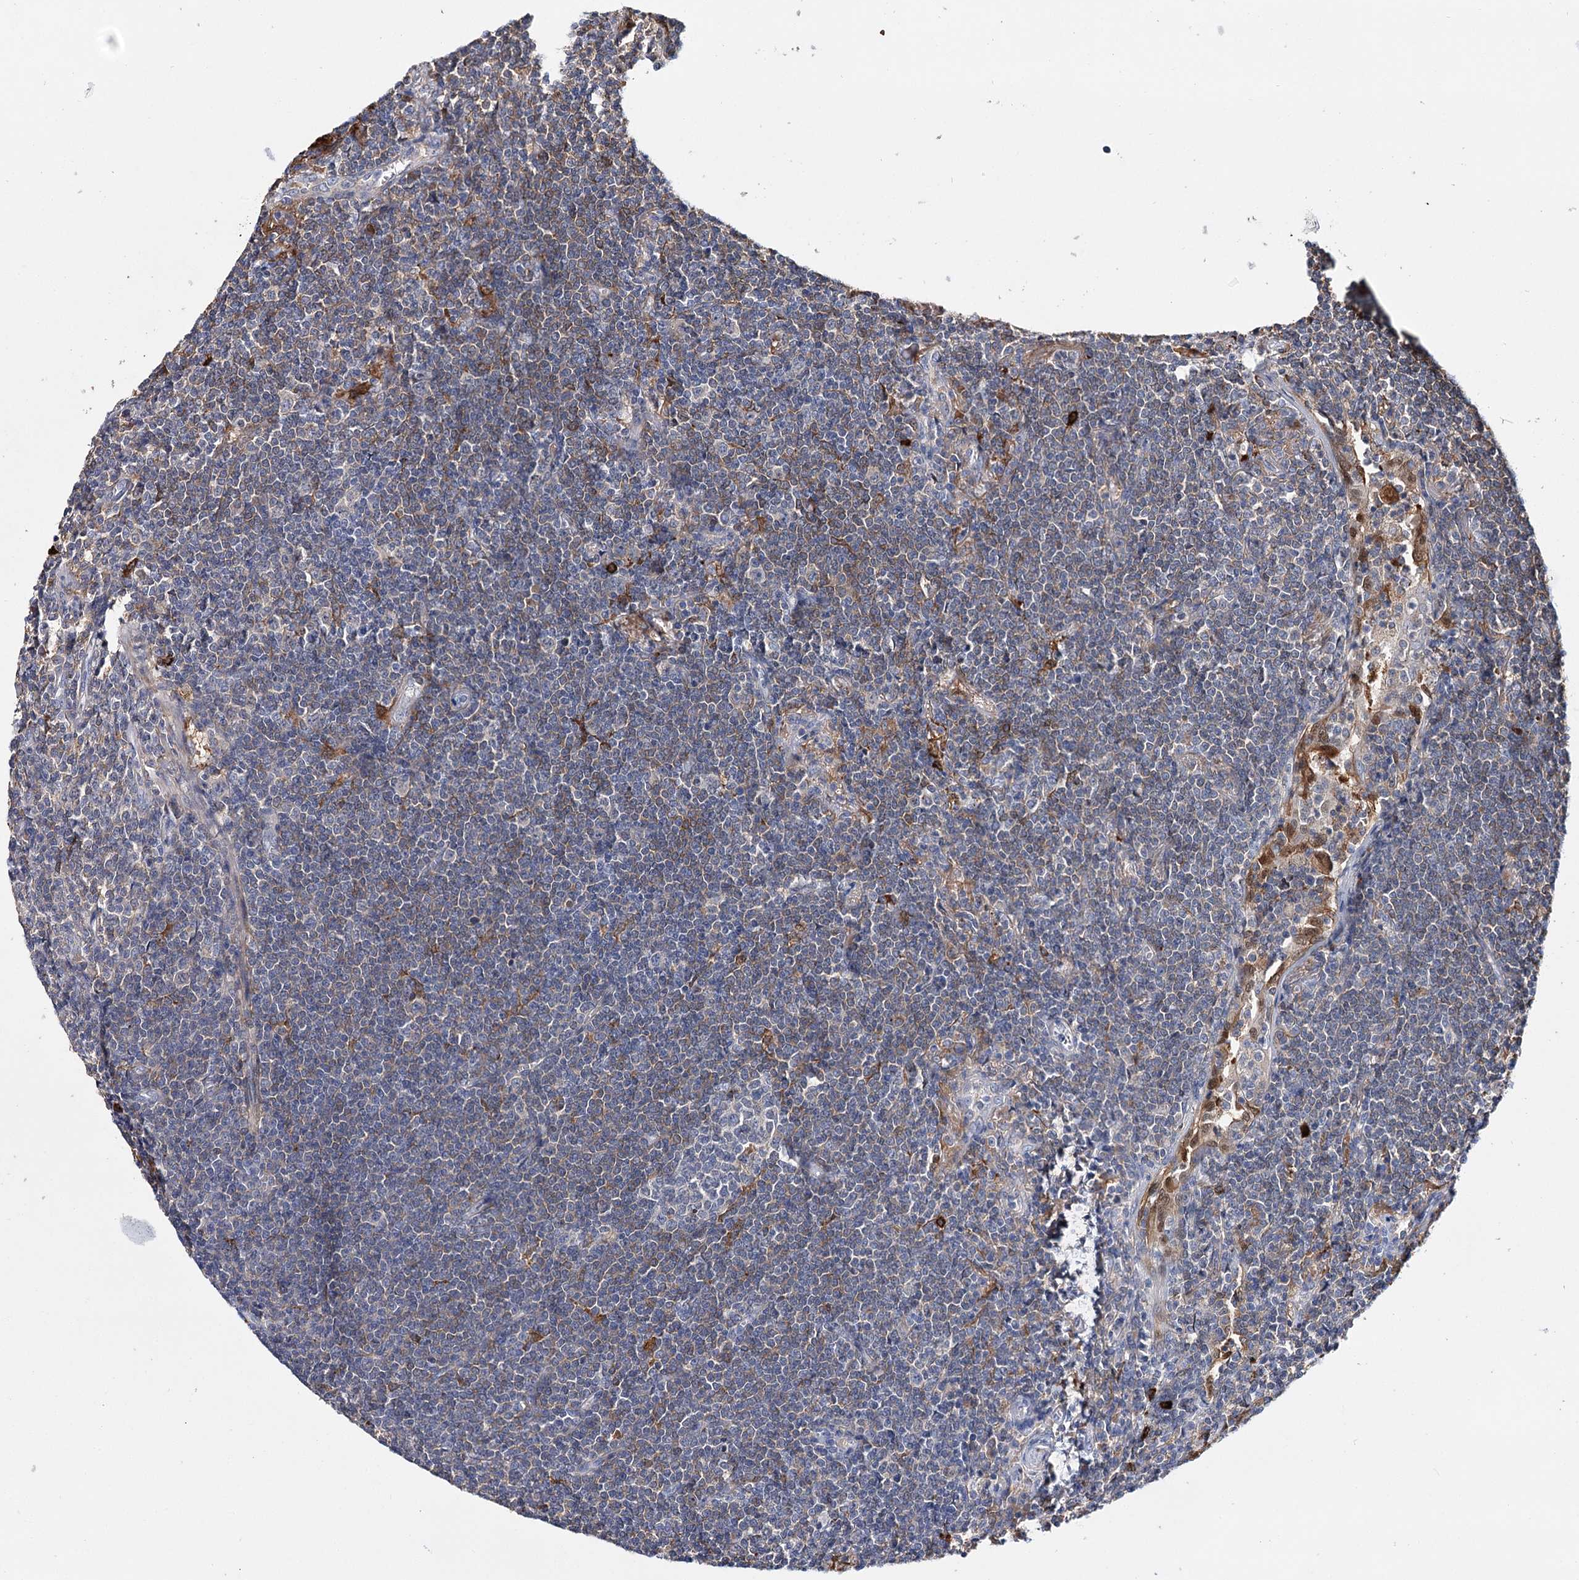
{"staining": {"intensity": "negative", "quantity": "none", "location": "none"}, "tissue": "lymphoma", "cell_type": "Tumor cells", "image_type": "cancer", "snomed": [{"axis": "morphology", "description": "Malignant lymphoma, non-Hodgkin's type, Low grade"}, {"axis": "topography", "description": "Lung"}], "caption": "Immunohistochemistry of human low-grade malignant lymphoma, non-Hodgkin's type exhibits no positivity in tumor cells.", "gene": "CFAP46", "patient": {"sex": "female", "age": 71}}